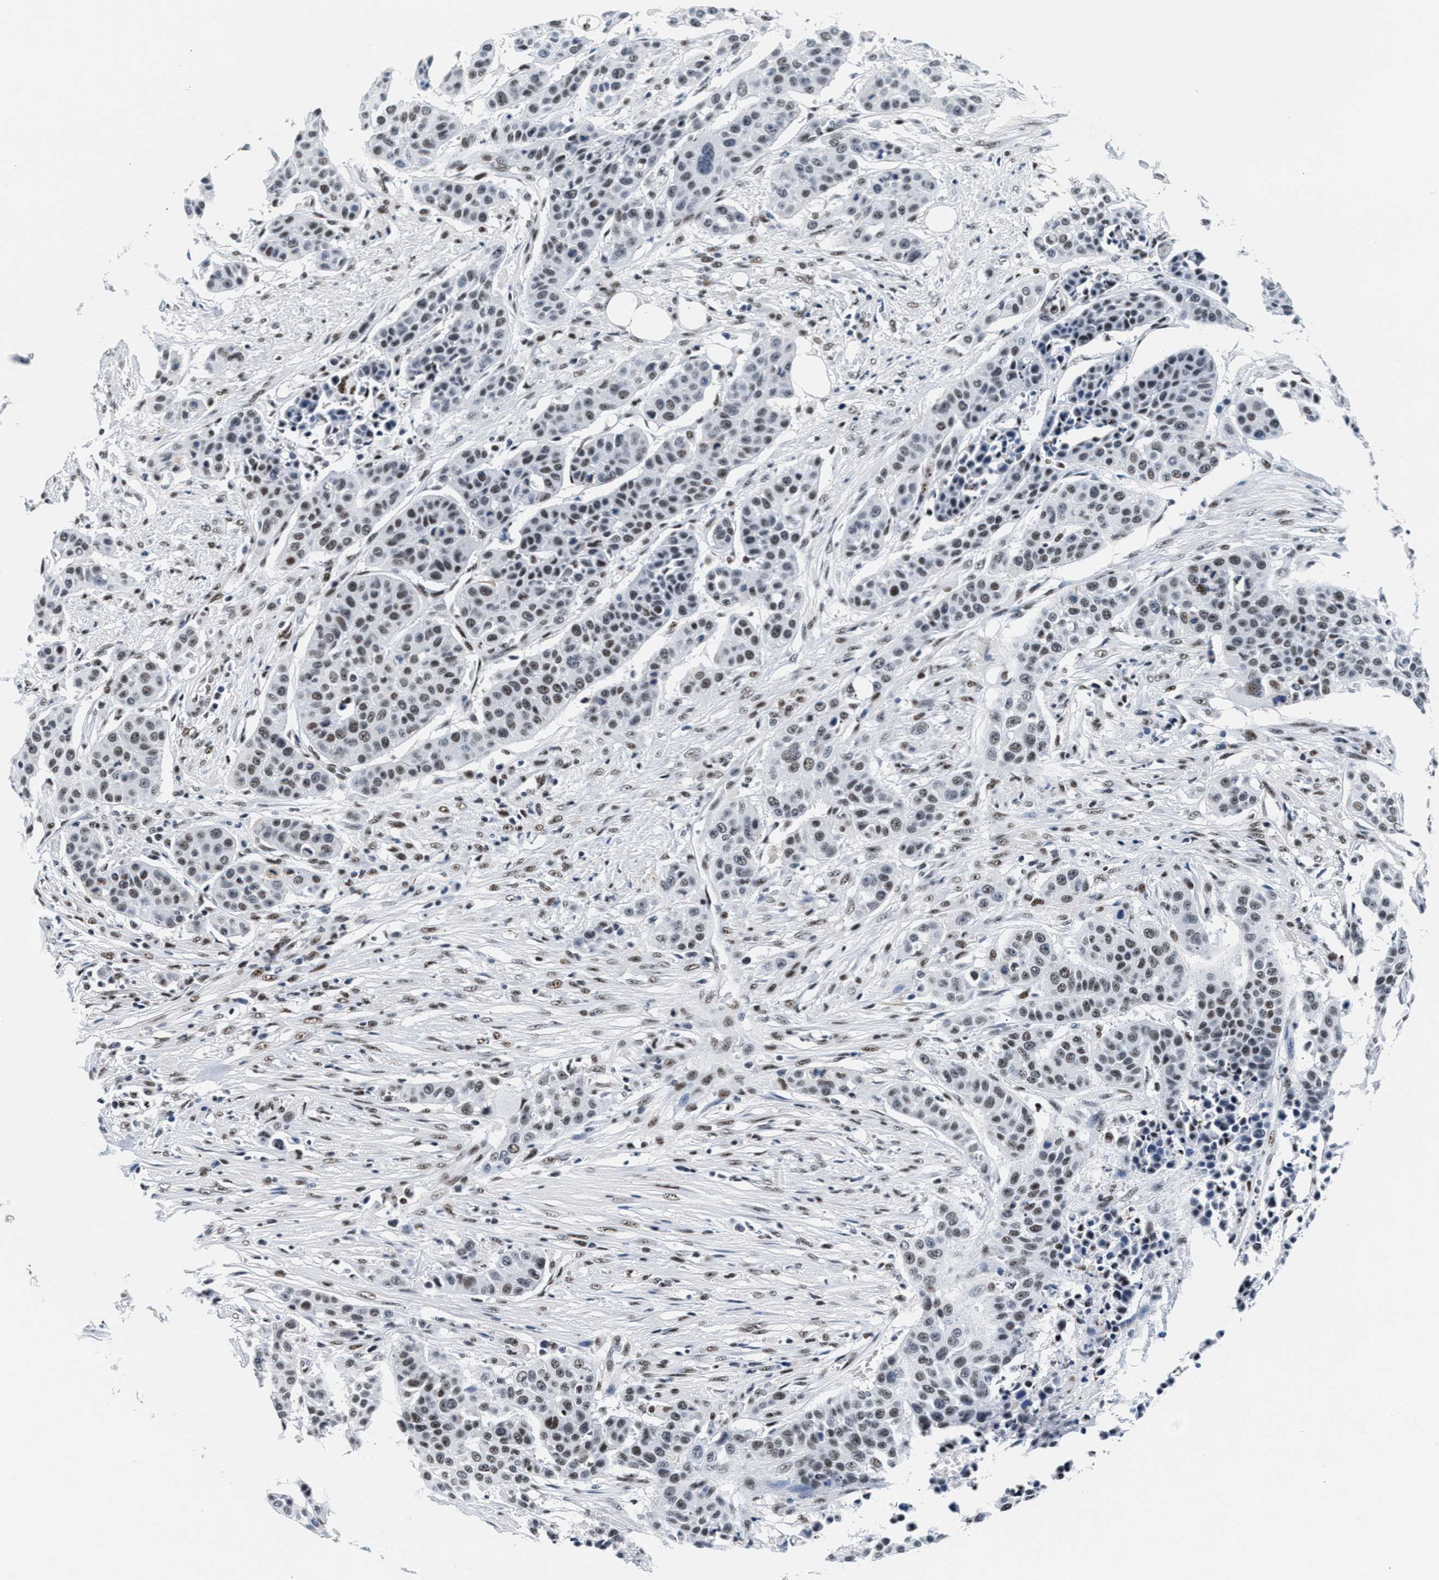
{"staining": {"intensity": "weak", "quantity": "25%-75%", "location": "nuclear"}, "tissue": "urothelial cancer", "cell_type": "Tumor cells", "image_type": "cancer", "snomed": [{"axis": "morphology", "description": "Urothelial carcinoma, High grade"}, {"axis": "topography", "description": "Urinary bladder"}], "caption": "Urothelial carcinoma (high-grade) tissue shows weak nuclear staining in about 25%-75% of tumor cells, visualized by immunohistochemistry. (Brightfield microscopy of DAB IHC at high magnification).", "gene": "RAD50", "patient": {"sex": "male", "age": 74}}